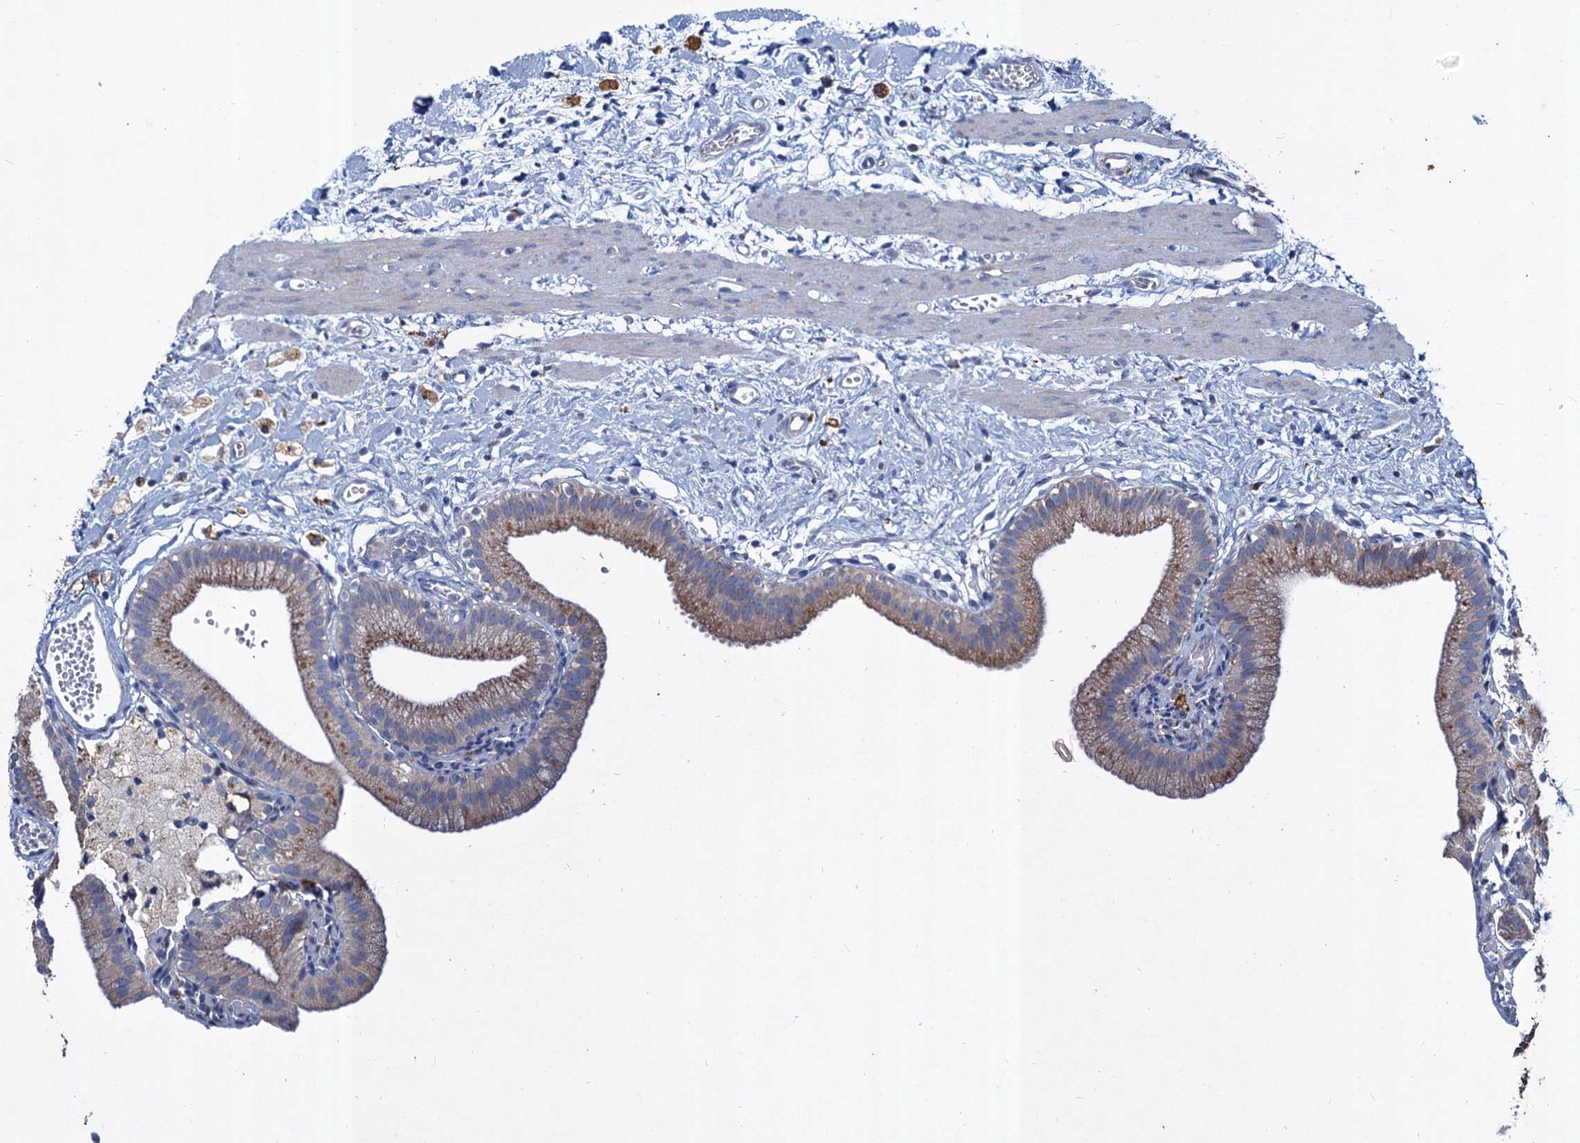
{"staining": {"intensity": "moderate", "quantity": ">75%", "location": "cytoplasmic/membranous"}, "tissue": "gallbladder", "cell_type": "Glandular cells", "image_type": "normal", "snomed": [{"axis": "morphology", "description": "Normal tissue, NOS"}, {"axis": "topography", "description": "Gallbladder"}], "caption": "Immunohistochemical staining of benign gallbladder exhibits moderate cytoplasmic/membranous protein positivity in about >75% of glandular cells.", "gene": "TMX2", "patient": {"sex": "male", "age": 55}}